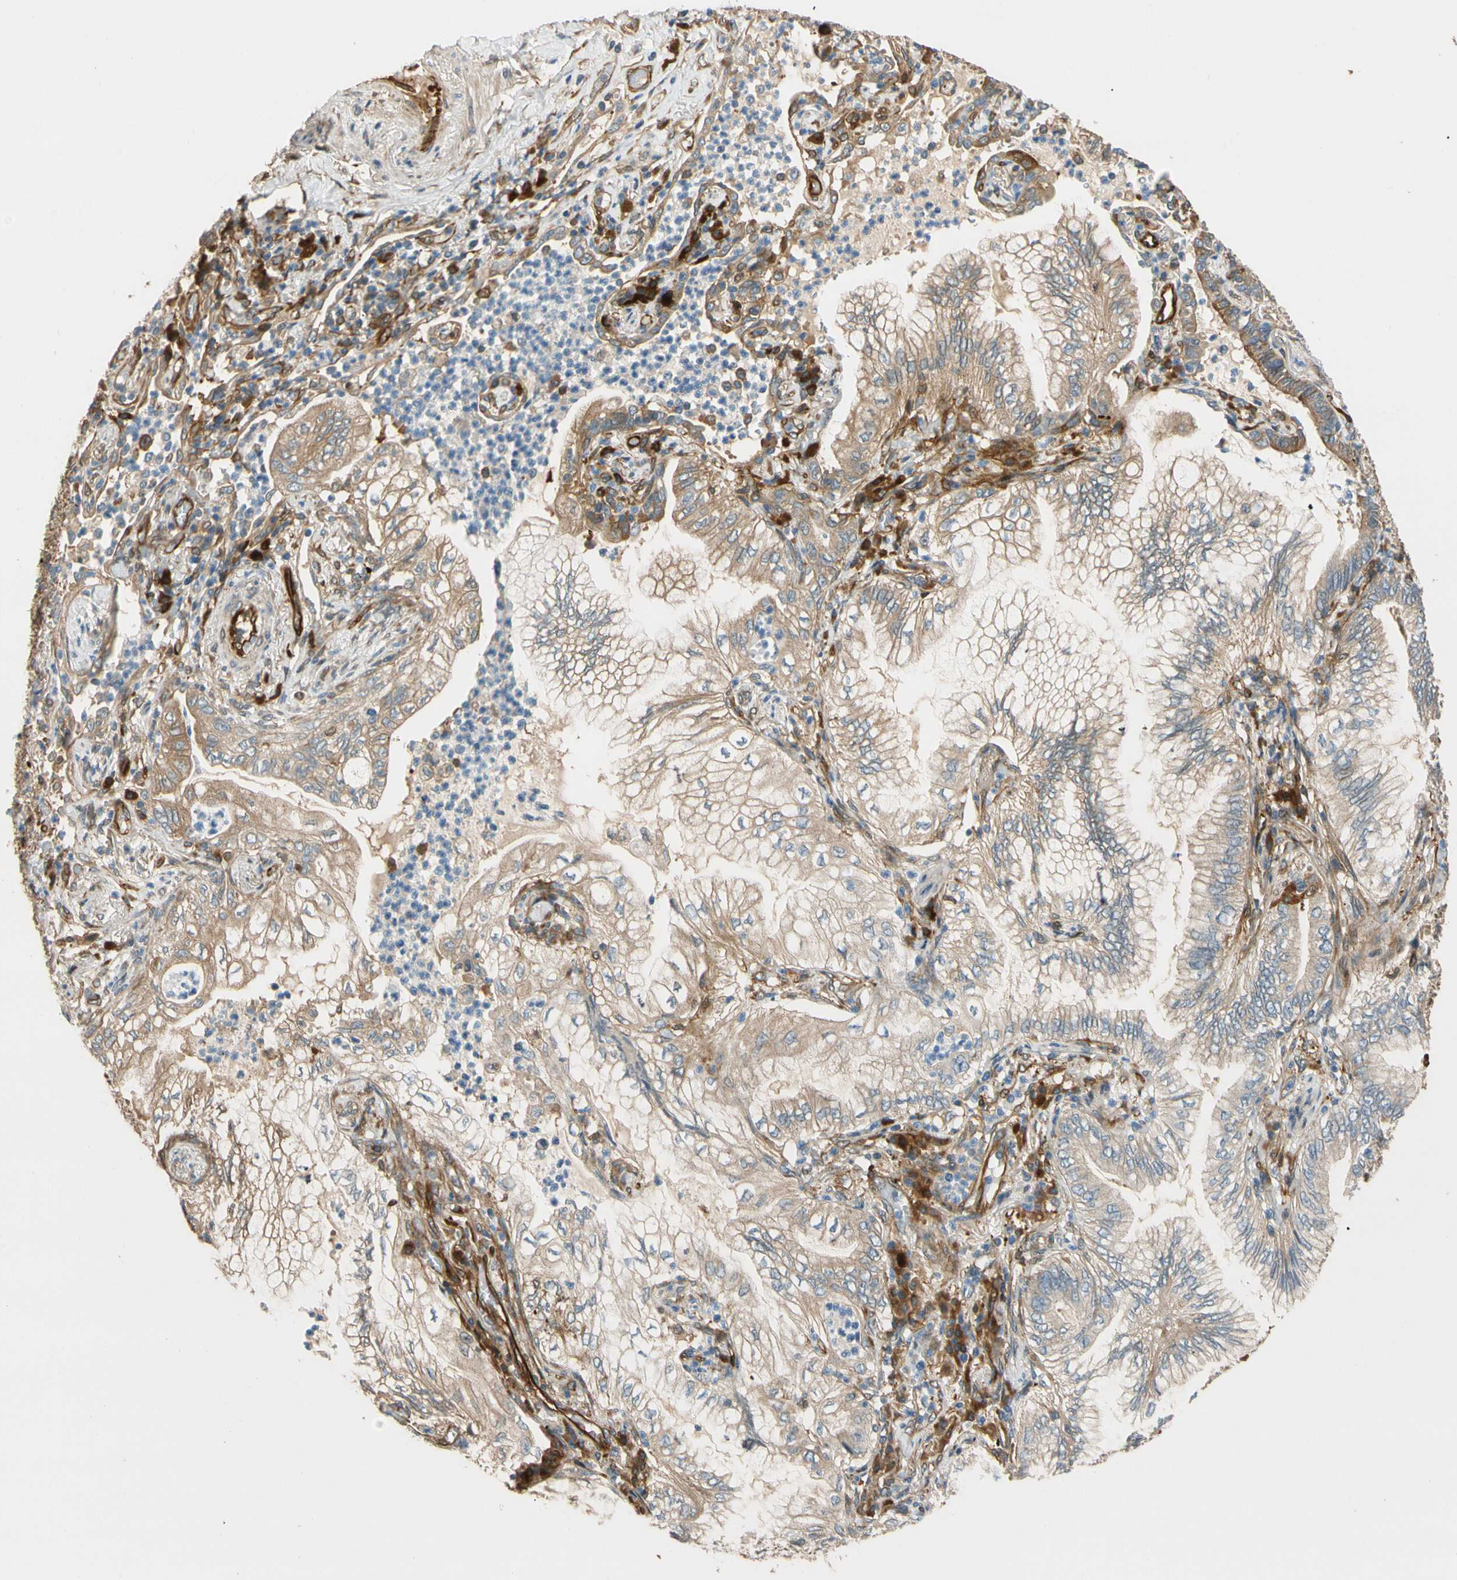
{"staining": {"intensity": "moderate", "quantity": ">75%", "location": "cytoplasmic/membranous"}, "tissue": "lung cancer", "cell_type": "Tumor cells", "image_type": "cancer", "snomed": [{"axis": "morphology", "description": "Normal tissue, NOS"}, {"axis": "morphology", "description": "Adenocarcinoma, NOS"}, {"axis": "topography", "description": "Bronchus"}, {"axis": "topography", "description": "Lung"}], "caption": "Lung cancer (adenocarcinoma) tissue exhibits moderate cytoplasmic/membranous expression in about >75% of tumor cells", "gene": "PARP14", "patient": {"sex": "female", "age": 70}}